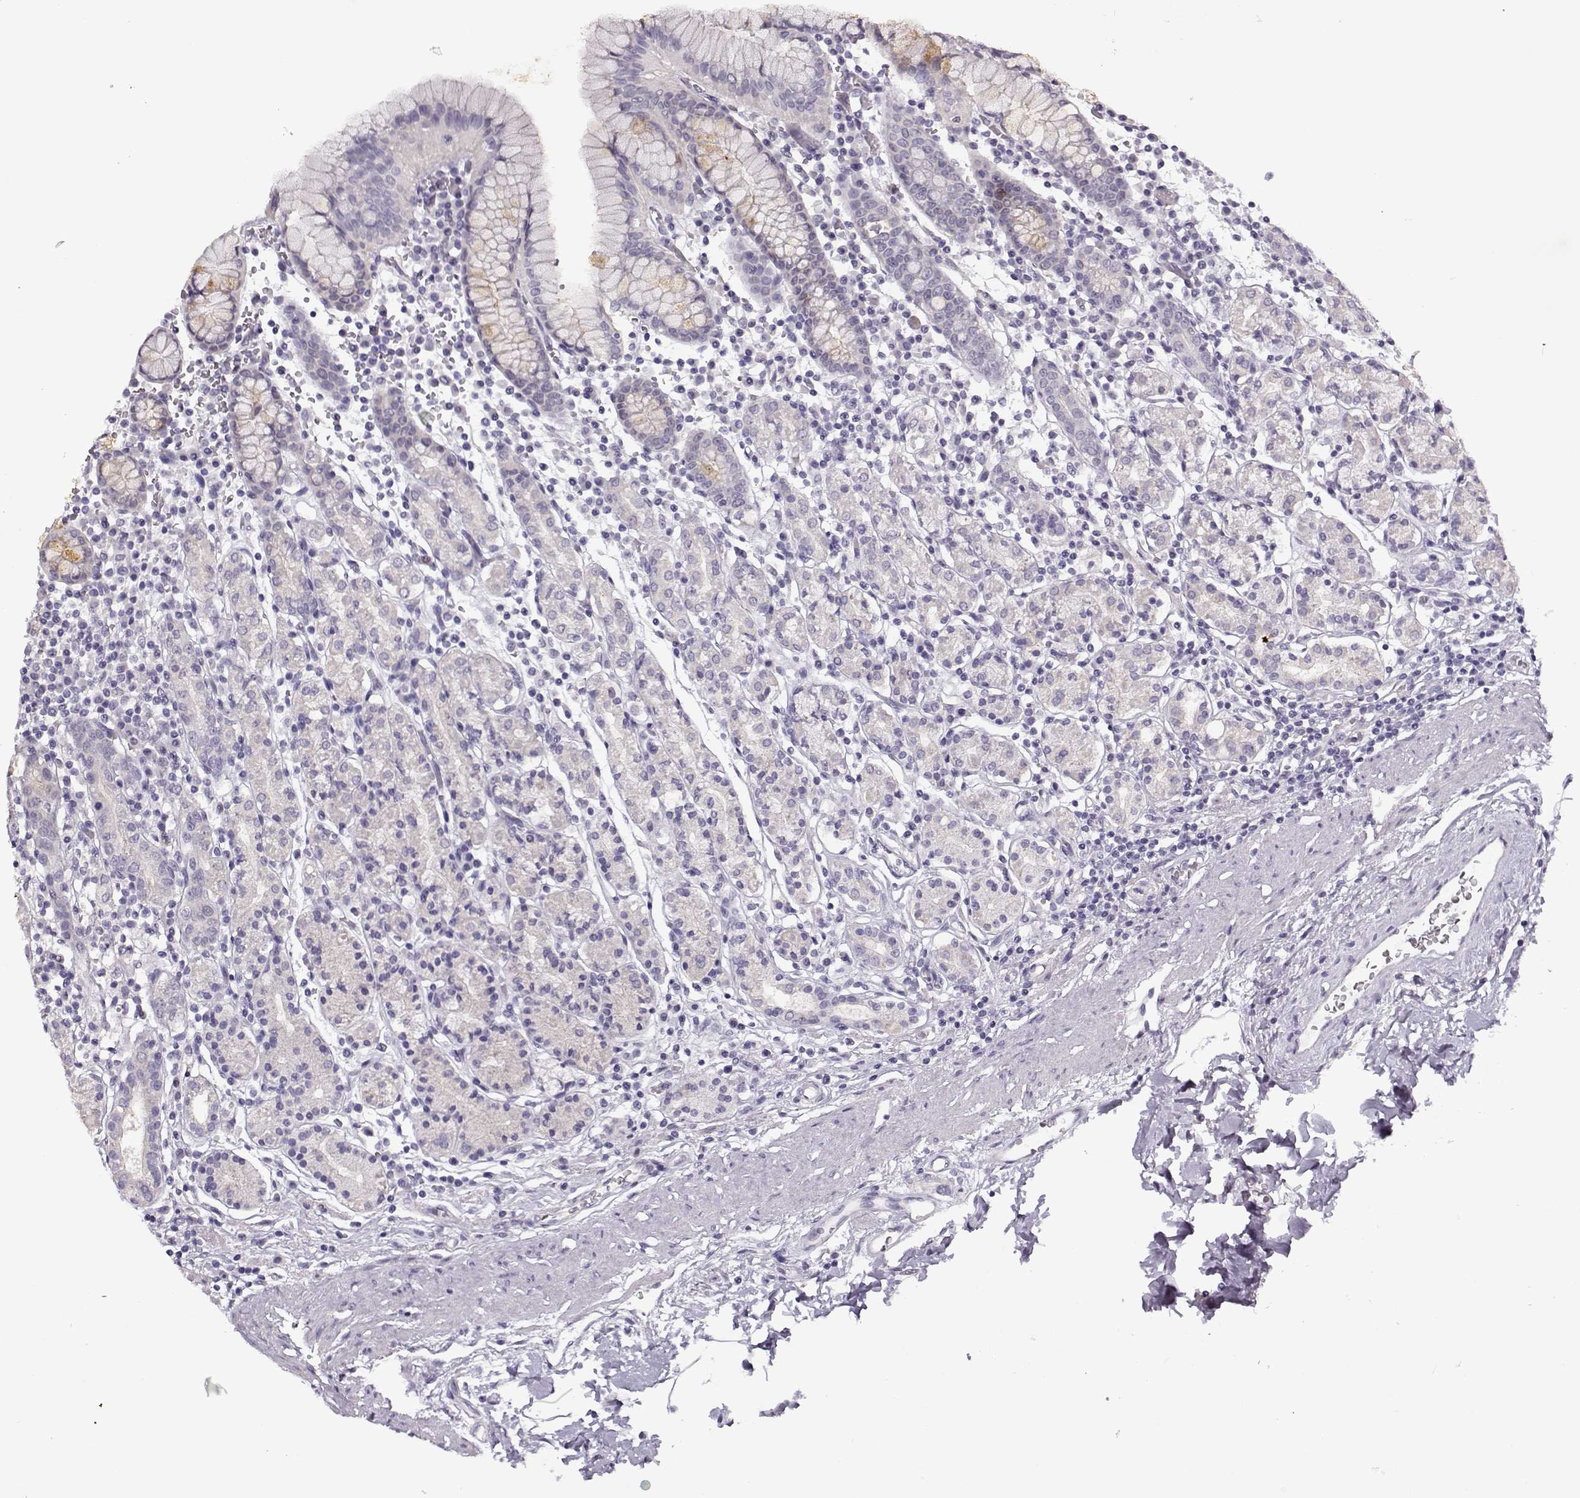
{"staining": {"intensity": "negative", "quantity": "none", "location": "none"}, "tissue": "stomach", "cell_type": "Glandular cells", "image_type": "normal", "snomed": [{"axis": "morphology", "description": "Normal tissue, NOS"}, {"axis": "topography", "description": "Stomach, upper"}, {"axis": "topography", "description": "Stomach"}], "caption": "This is a histopathology image of immunohistochemistry (IHC) staining of benign stomach, which shows no expression in glandular cells.", "gene": "TEX55", "patient": {"sex": "male", "age": 62}}